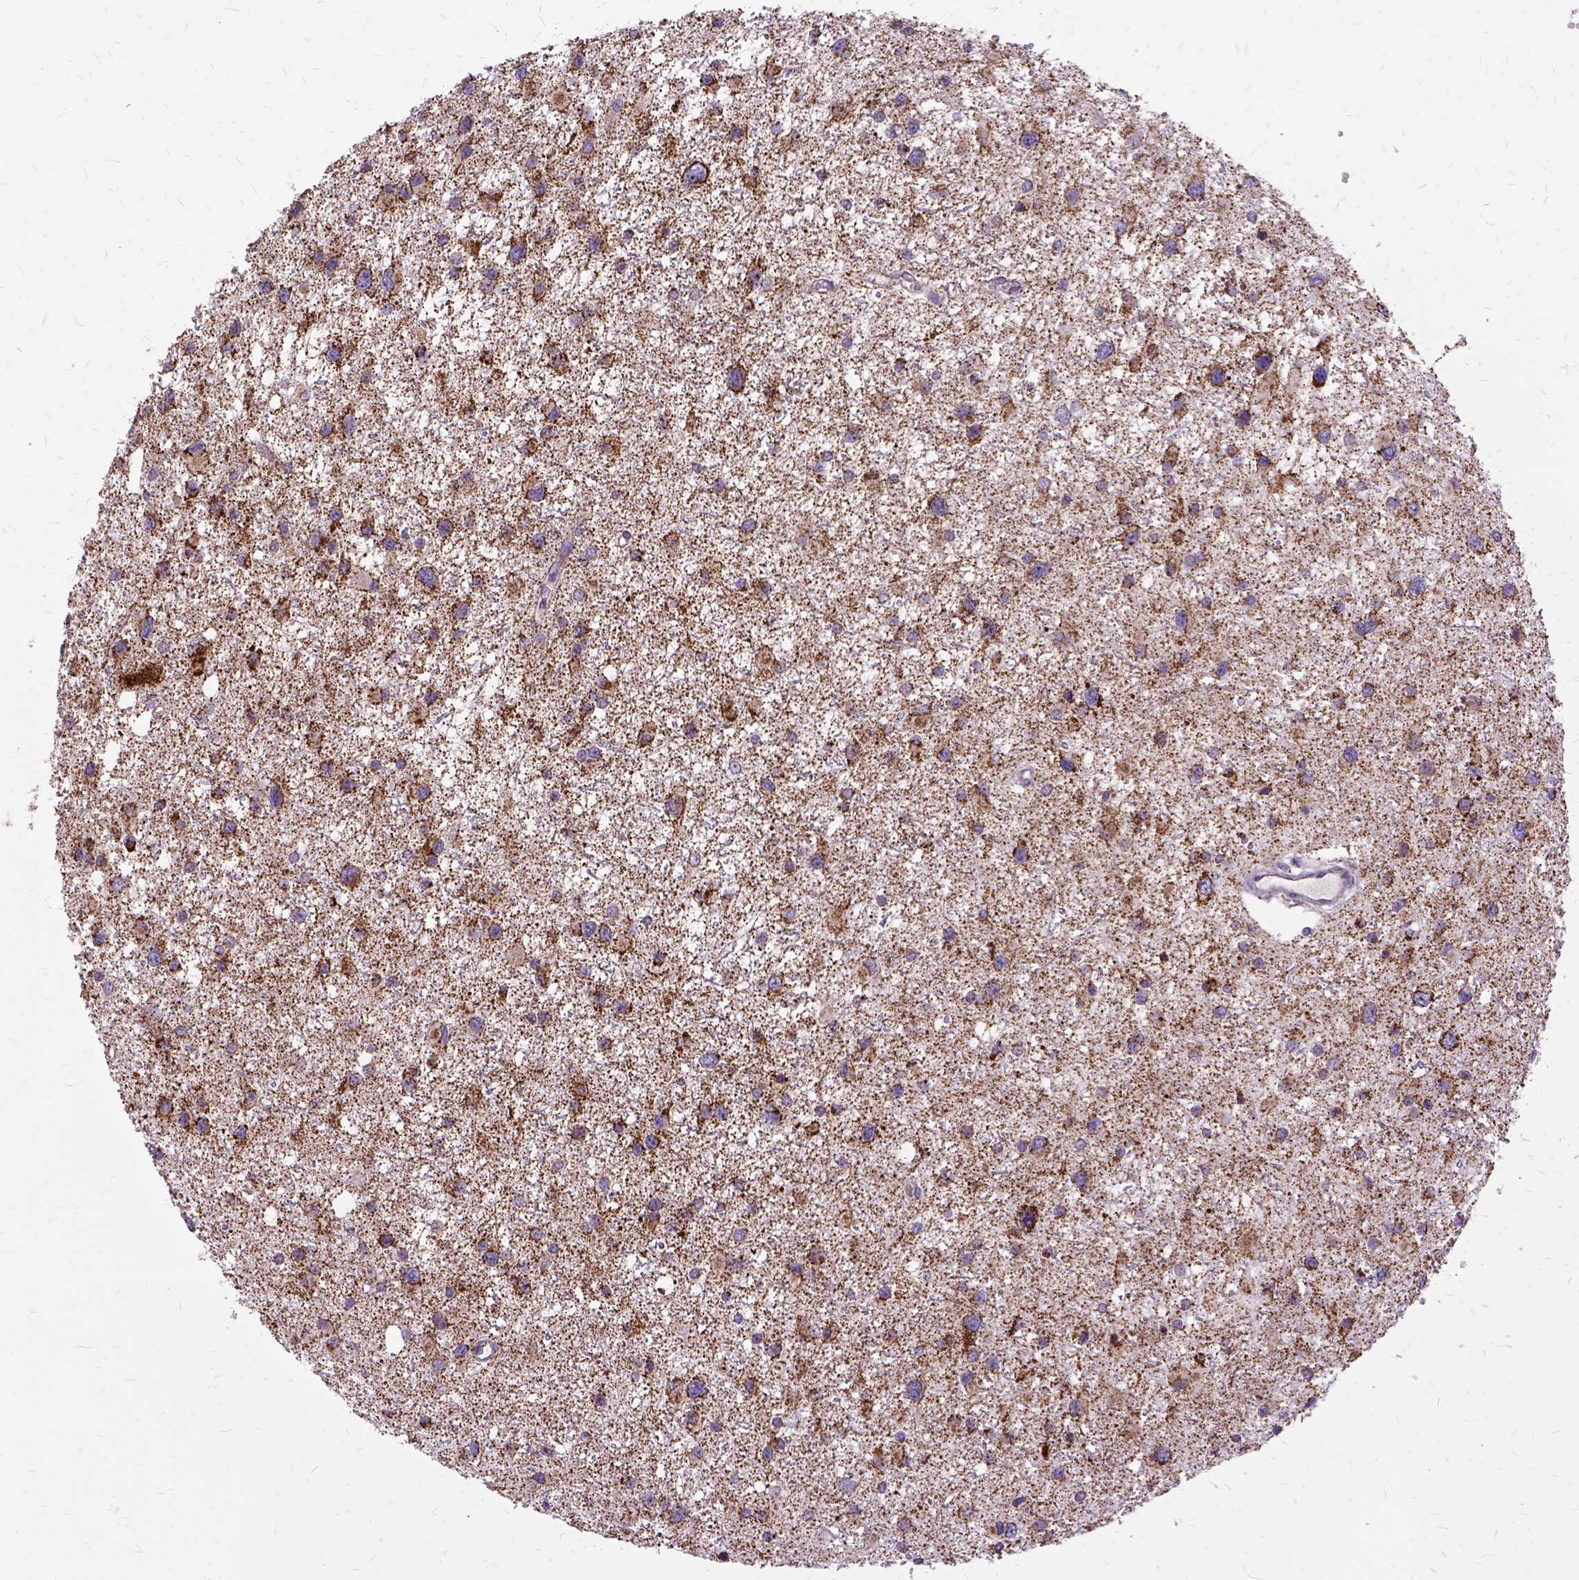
{"staining": {"intensity": "strong", "quantity": ">75%", "location": "cytoplasmic/membranous"}, "tissue": "glioma", "cell_type": "Tumor cells", "image_type": "cancer", "snomed": [{"axis": "morphology", "description": "Glioma, malignant, Low grade"}, {"axis": "topography", "description": "Brain"}], "caption": "A high-resolution histopathology image shows immunohistochemistry staining of glioma, which reveals strong cytoplasmic/membranous expression in about >75% of tumor cells.", "gene": "OXCT1", "patient": {"sex": "female", "age": 32}}